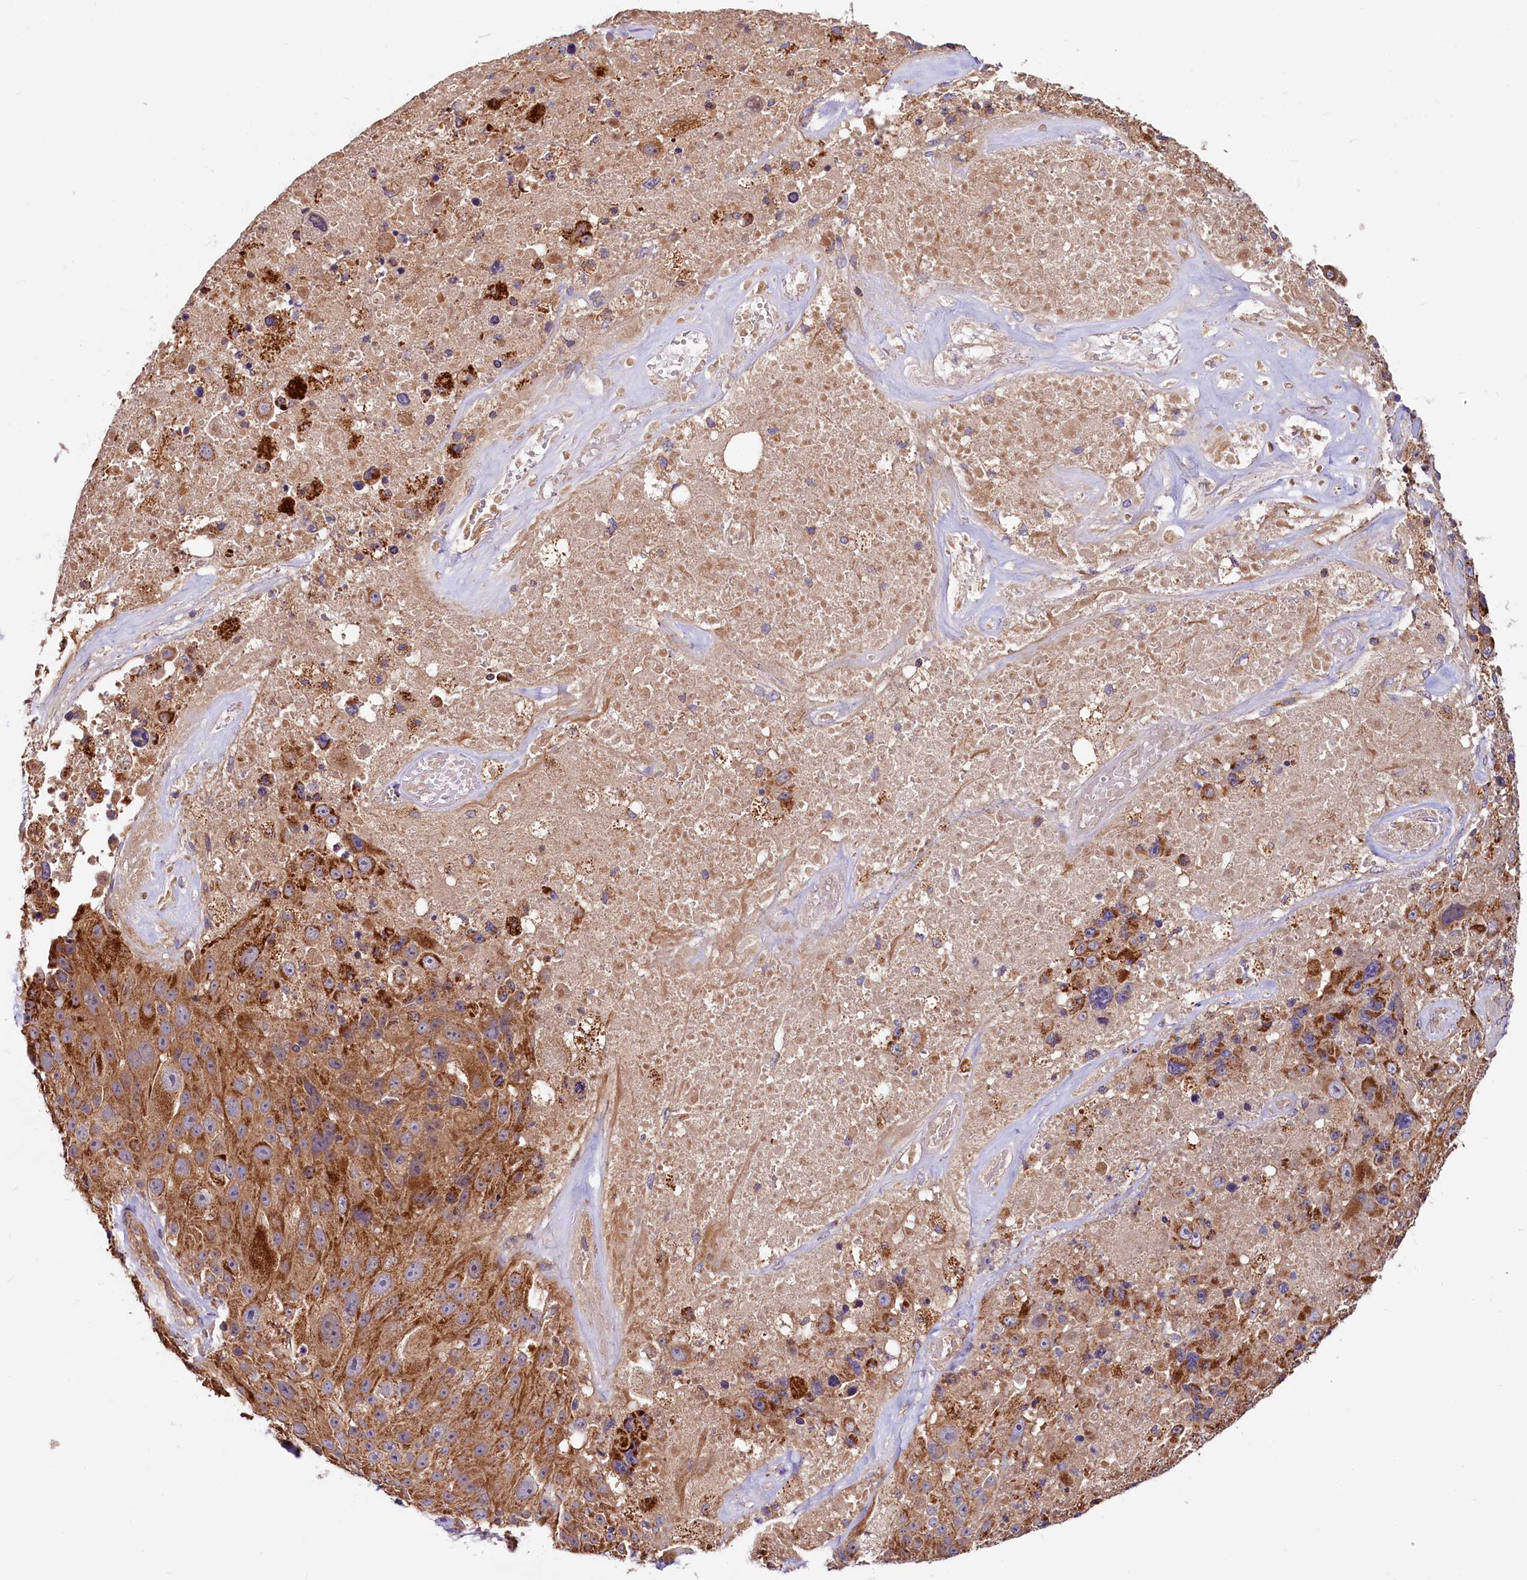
{"staining": {"intensity": "moderate", "quantity": ">75%", "location": "cytoplasmic/membranous"}, "tissue": "melanoma", "cell_type": "Tumor cells", "image_type": "cancer", "snomed": [{"axis": "morphology", "description": "Malignant melanoma, Metastatic site"}, {"axis": "topography", "description": "Lymph node"}], "caption": "DAB (3,3'-diaminobenzidine) immunohistochemical staining of melanoma reveals moderate cytoplasmic/membranous protein positivity in approximately >75% of tumor cells.", "gene": "CIAO3", "patient": {"sex": "male", "age": 62}}